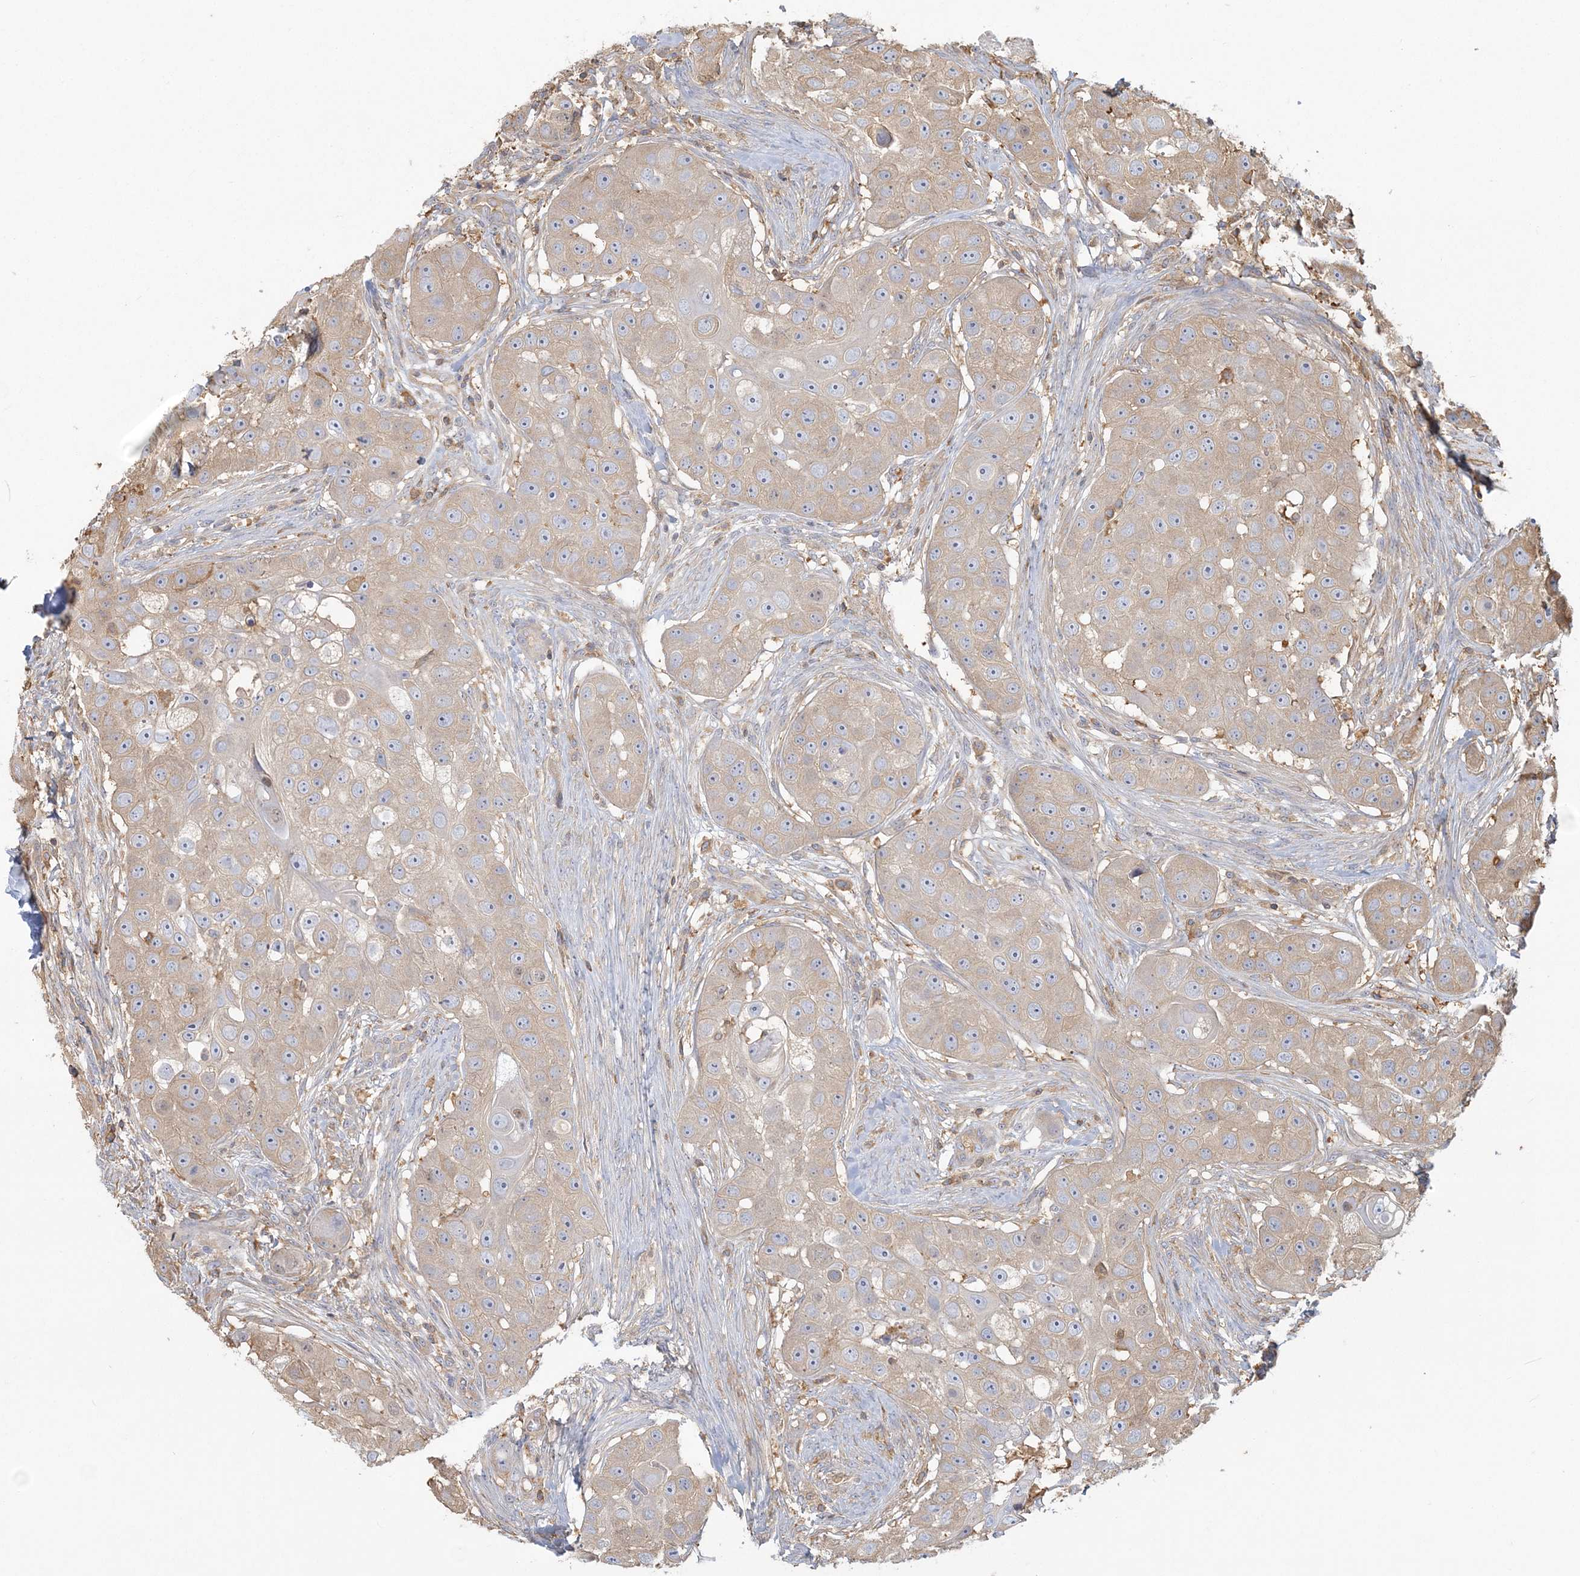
{"staining": {"intensity": "negative", "quantity": "none", "location": "none"}, "tissue": "head and neck cancer", "cell_type": "Tumor cells", "image_type": "cancer", "snomed": [{"axis": "morphology", "description": "Normal tissue, NOS"}, {"axis": "morphology", "description": "Squamous cell carcinoma, NOS"}, {"axis": "topography", "description": "Skeletal muscle"}, {"axis": "topography", "description": "Head-Neck"}], "caption": "The immunohistochemistry (IHC) histopathology image has no significant expression in tumor cells of squamous cell carcinoma (head and neck) tissue. (DAB (3,3'-diaminobenzidine) IHC, high magnification).", "gene": "ANKS1A", "patient": {"sex": "male", "age": 51}}